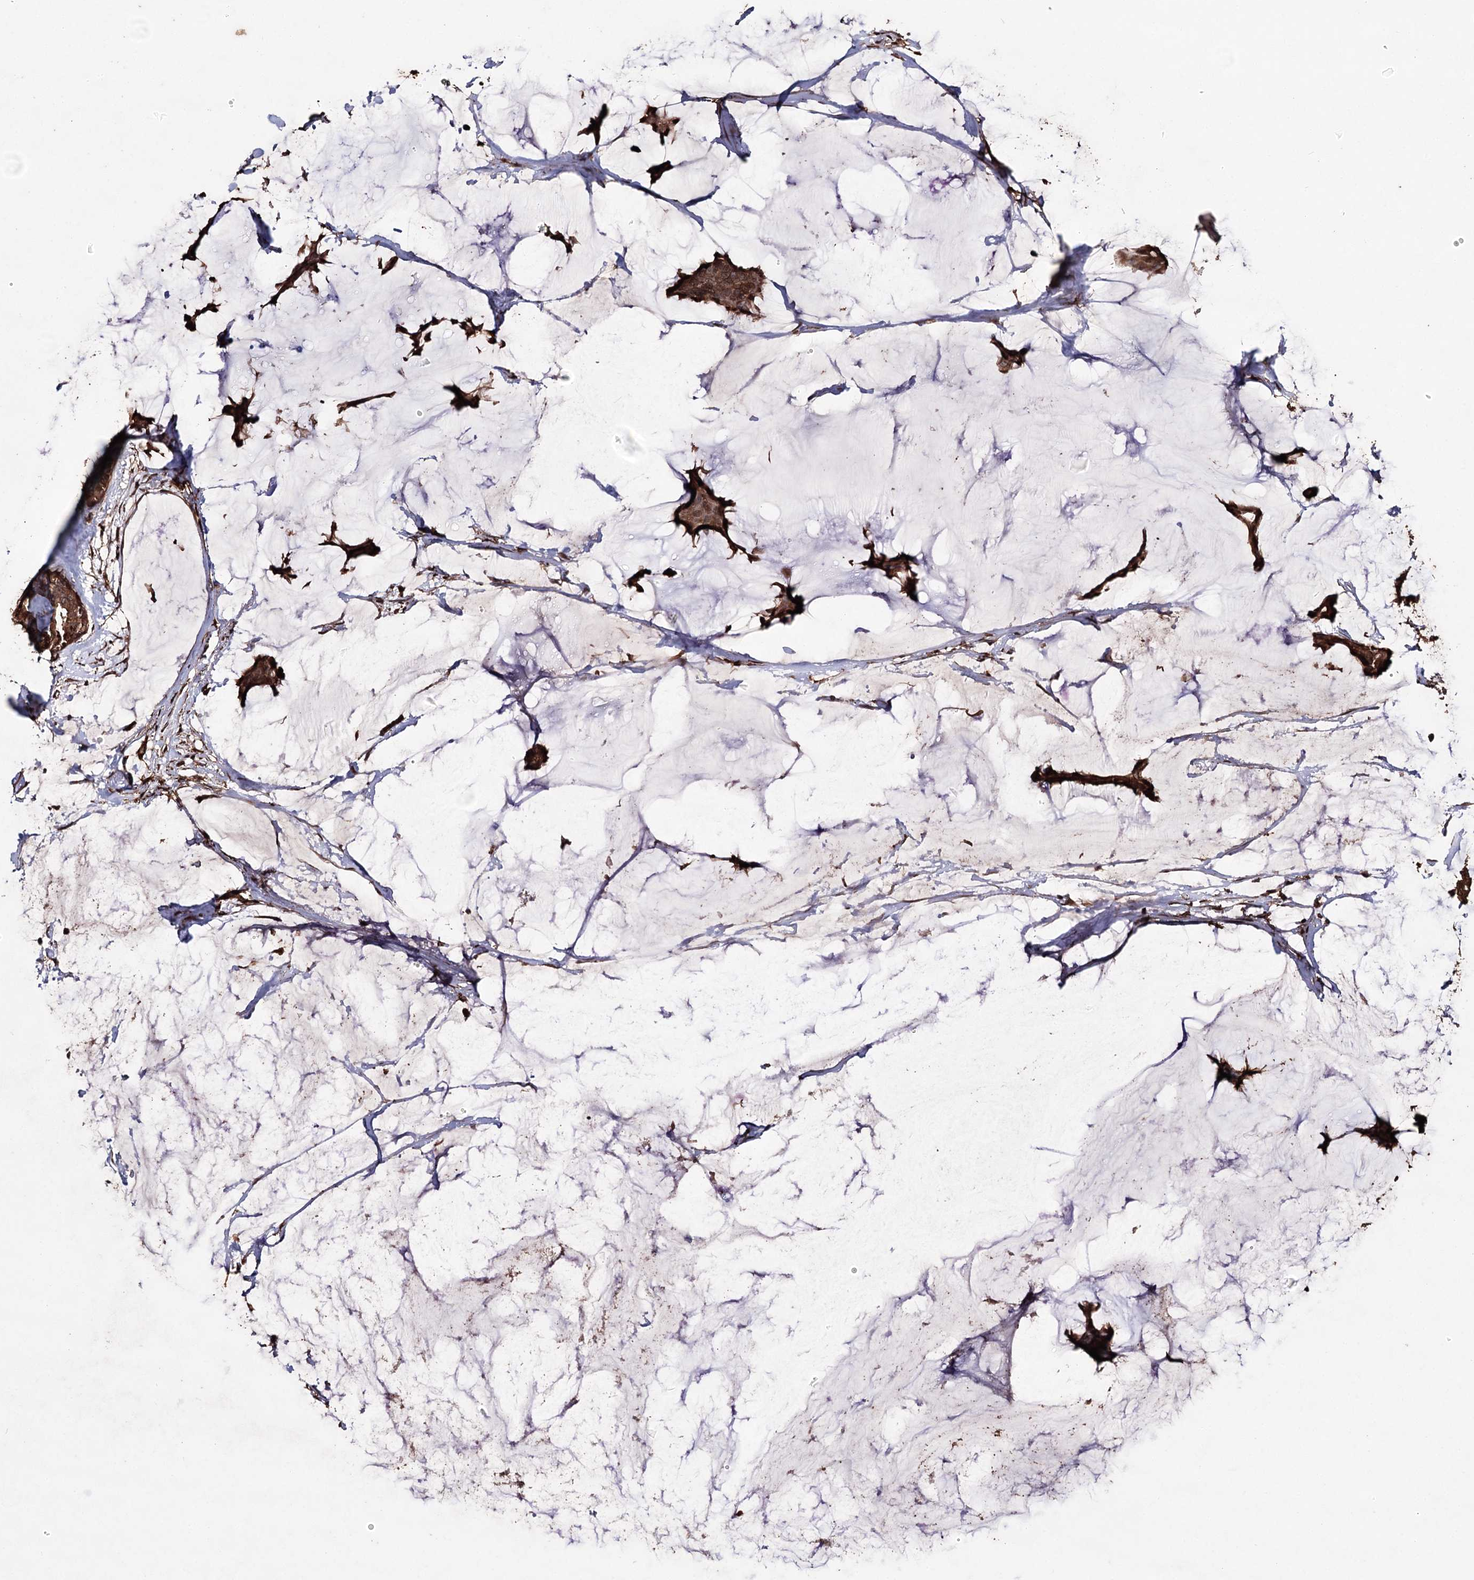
{"staining": {"intensity": "moderate", "quantity": ">75%", "location": "cytoplasmic/membranous"}, "tissue": "breast cancer", "cell_type": "Tumor cells", "image_type": "cancer", "snomed": [{"axis": "morphology", "description": "Duct carcinoma"}, {"axis": "topography", "description": "Breast"}], "caption": "Immunohistochemical staining of invasive ductal carcinoma (breast) exhibits medium levels of moderate cytoplasmic/membranous staining in about >75% of tumor cells. (brown staining indicates protein expression, while blue staining denotes nuclei).", "gene": "ZNF662", "patient": {"sex": "female", "age": 93}}